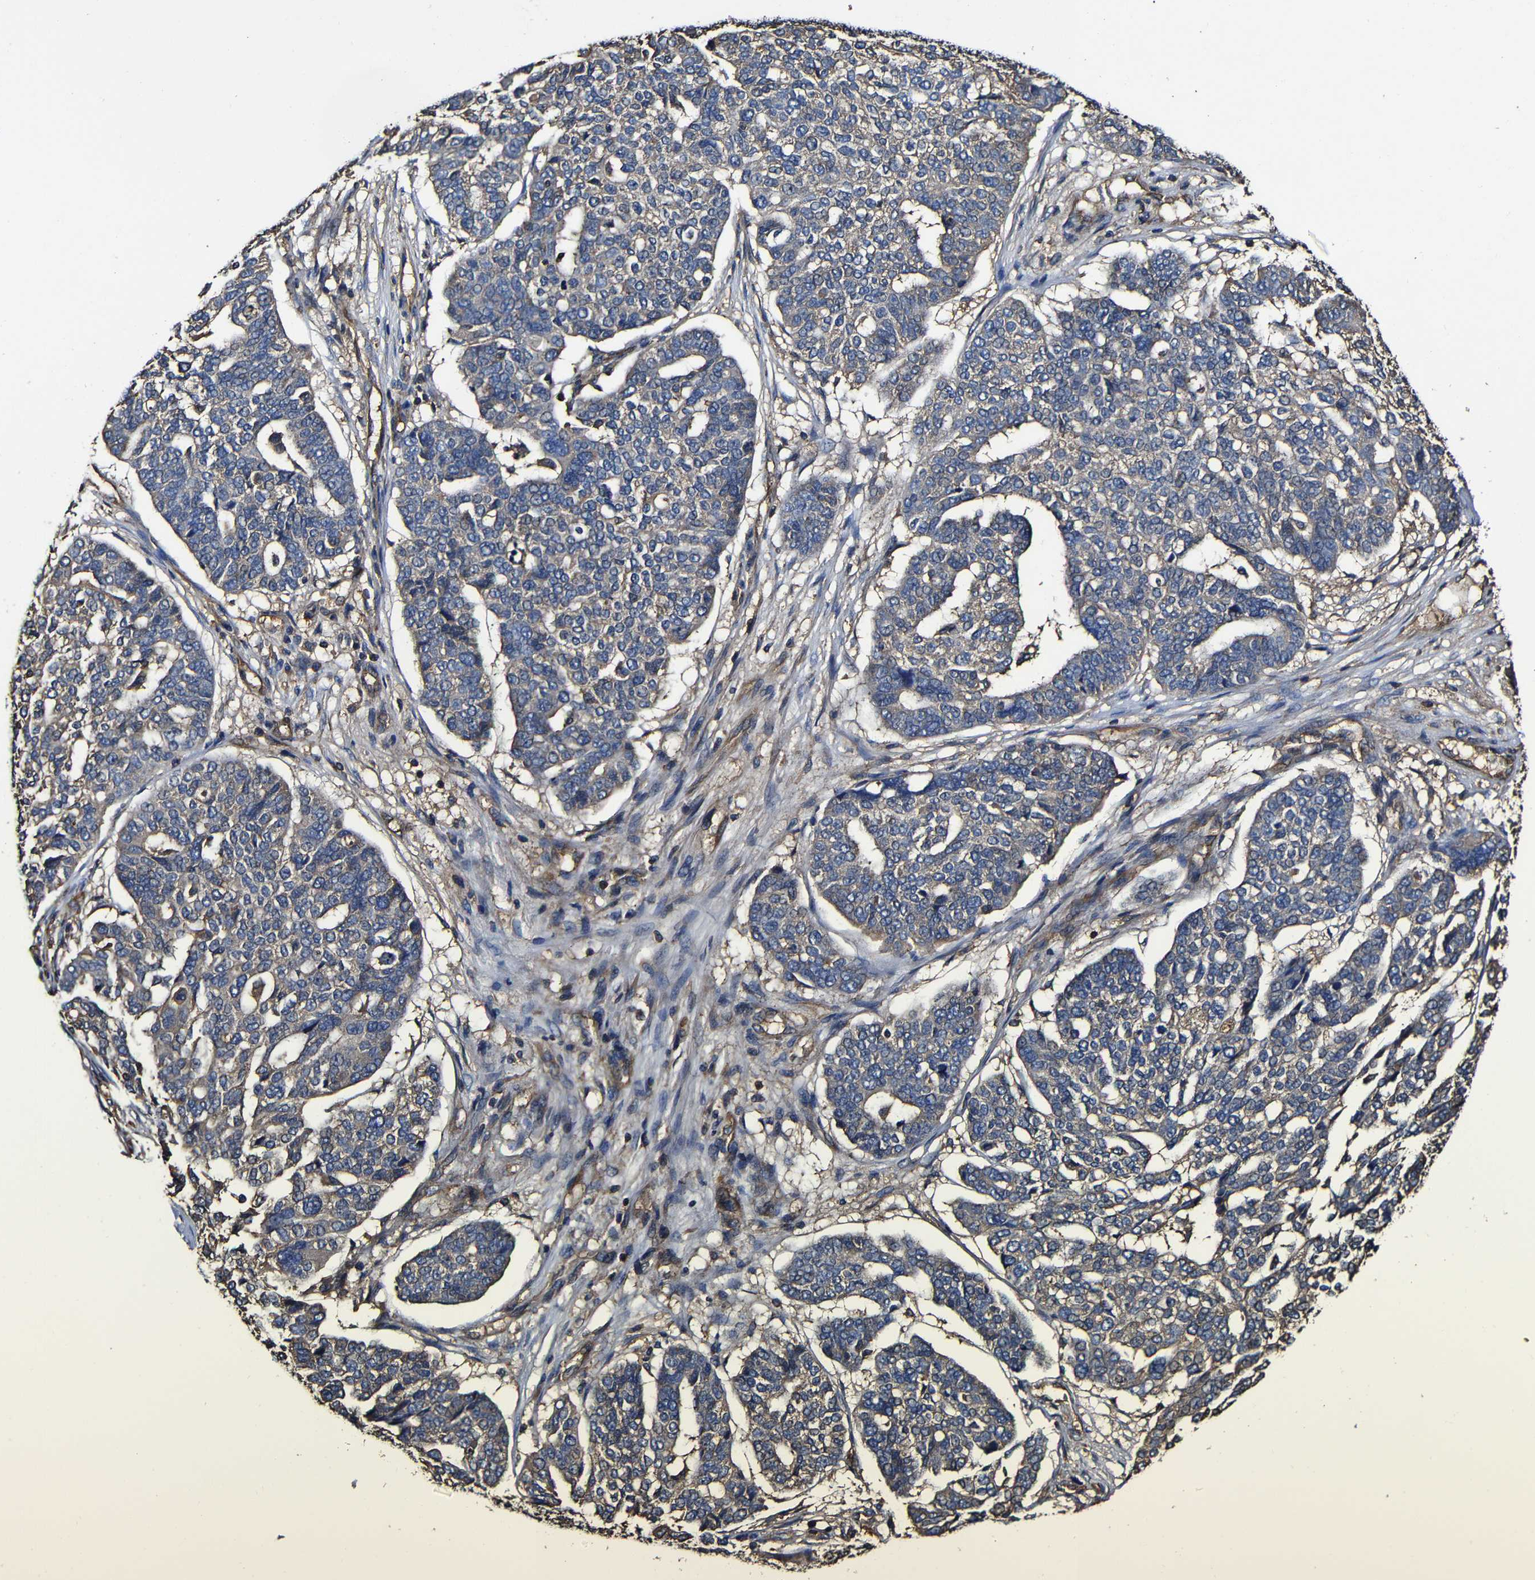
{"staining": {"intensity": "weak", "quantity": "25%-75%", "location": "cytoplasmic/membranous"}, "tissue": "ovarian cancer", "cell_type": "Tumor cells", "image_type": "cancer", "snomed": [{"axis": "morphology", "description": "Cystadenocarcinoma, serous, NOS"}, {"axis": "topography", "description": "Ovary"}], "caption": "High-power microscopy captured an immunohistochemistry (IHC) micrograph of serous cystadenocarcinoma (ovarian), revealing weak cytoplasmic/membranous expression in about 25%-75% of tumor cells.", "gene": "MSN", "patient": {"sex": "female", "age": 59}}